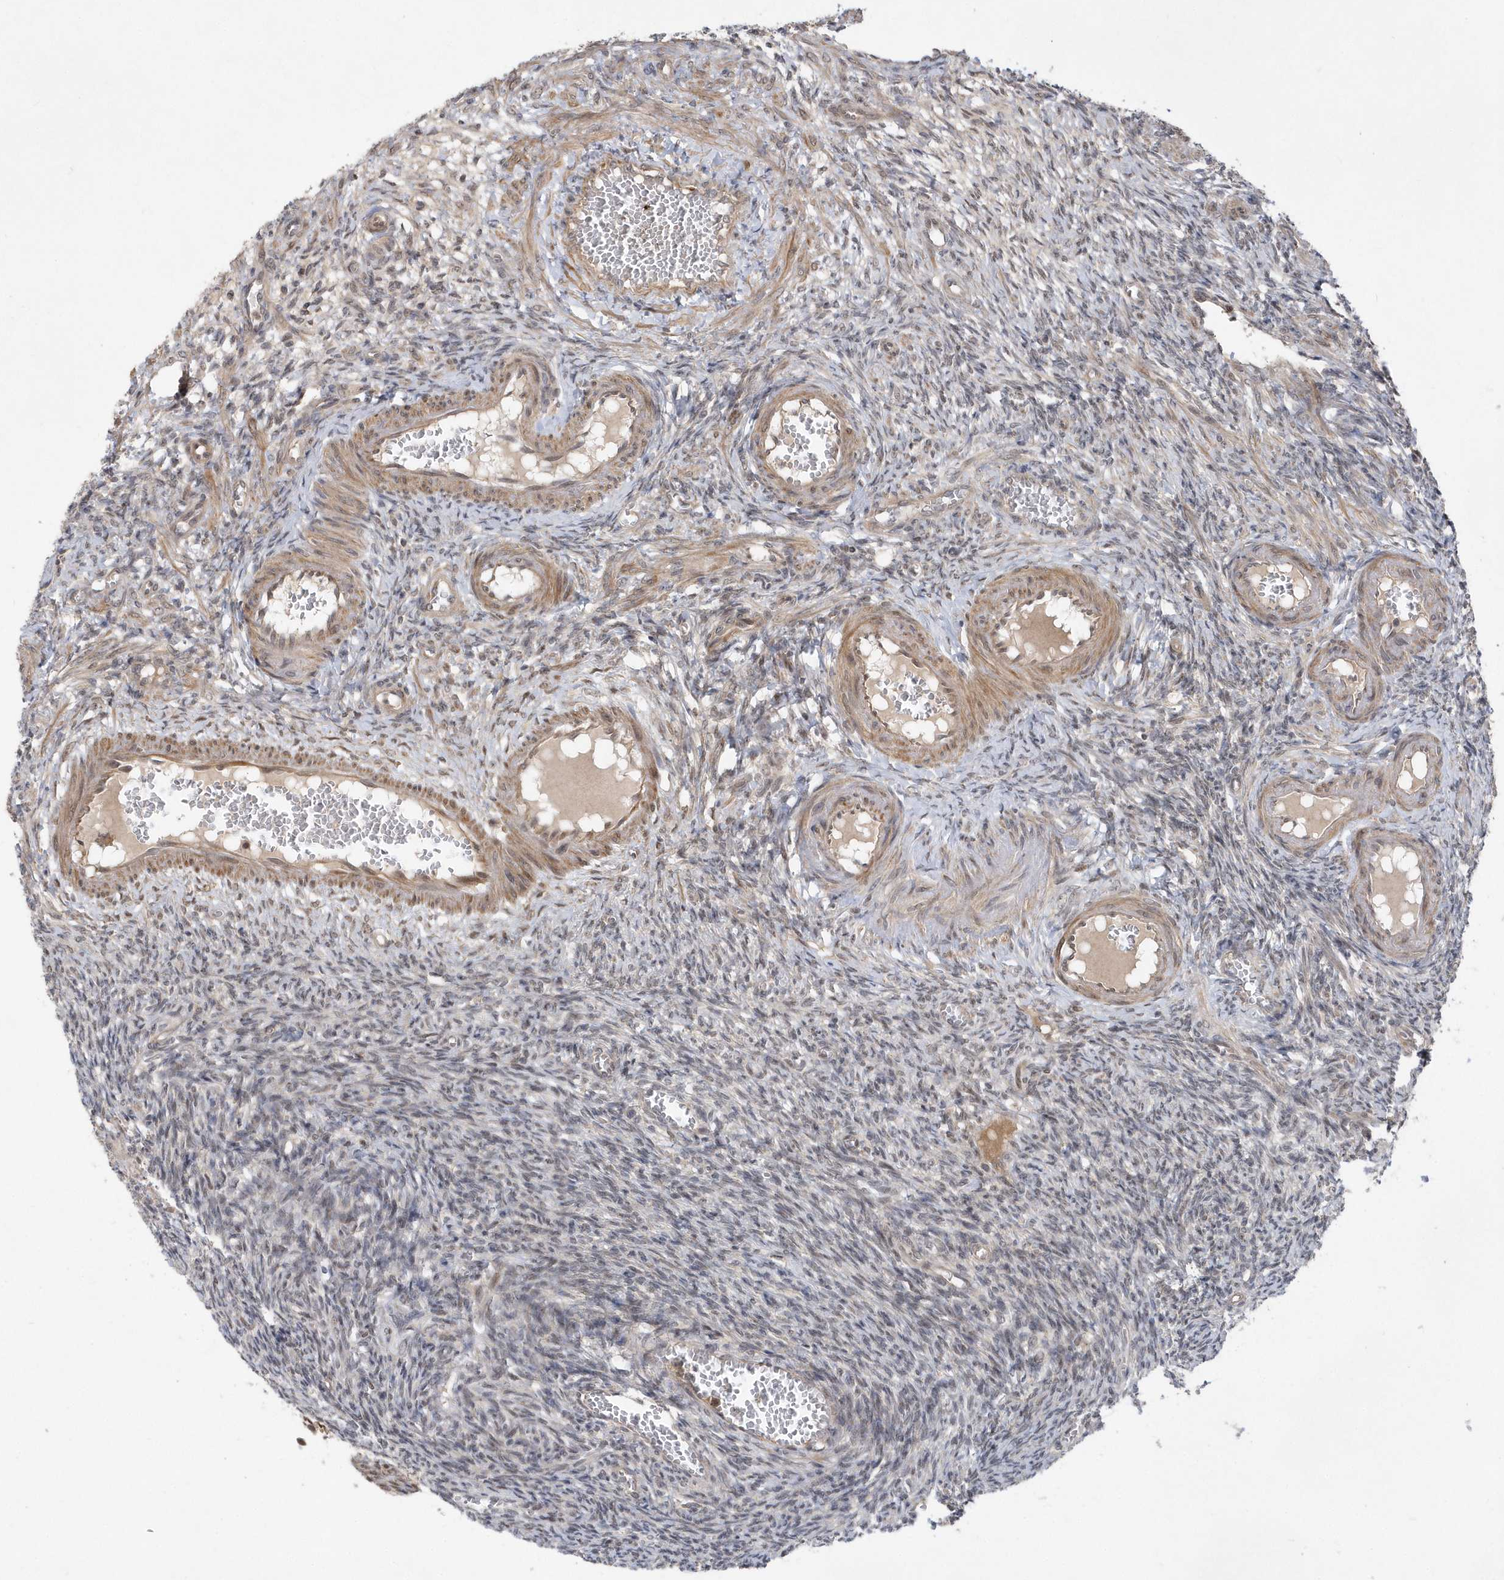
{"staining": {"intensity": "weak", "quantity": "25%-75%", "location": "cytoplasmic/membranous,nuclear"}, "tissue": "ovary", "cell_type": "Ovarian stroma cells", "image_type": "normal", "snomed": [{"axis": "morphology", "description": "Normal tissue, NOS"}, {"axis": "topography", "description": "Ovary"}], "caption": "A photomicrograph of human ovary stained for a protein reveals weak cytoplasmic/membranous,nuclear brown staining in ovarian stroma cells.", "gene": "MXI1", "patient": {"sex": "female", "age": 27}}